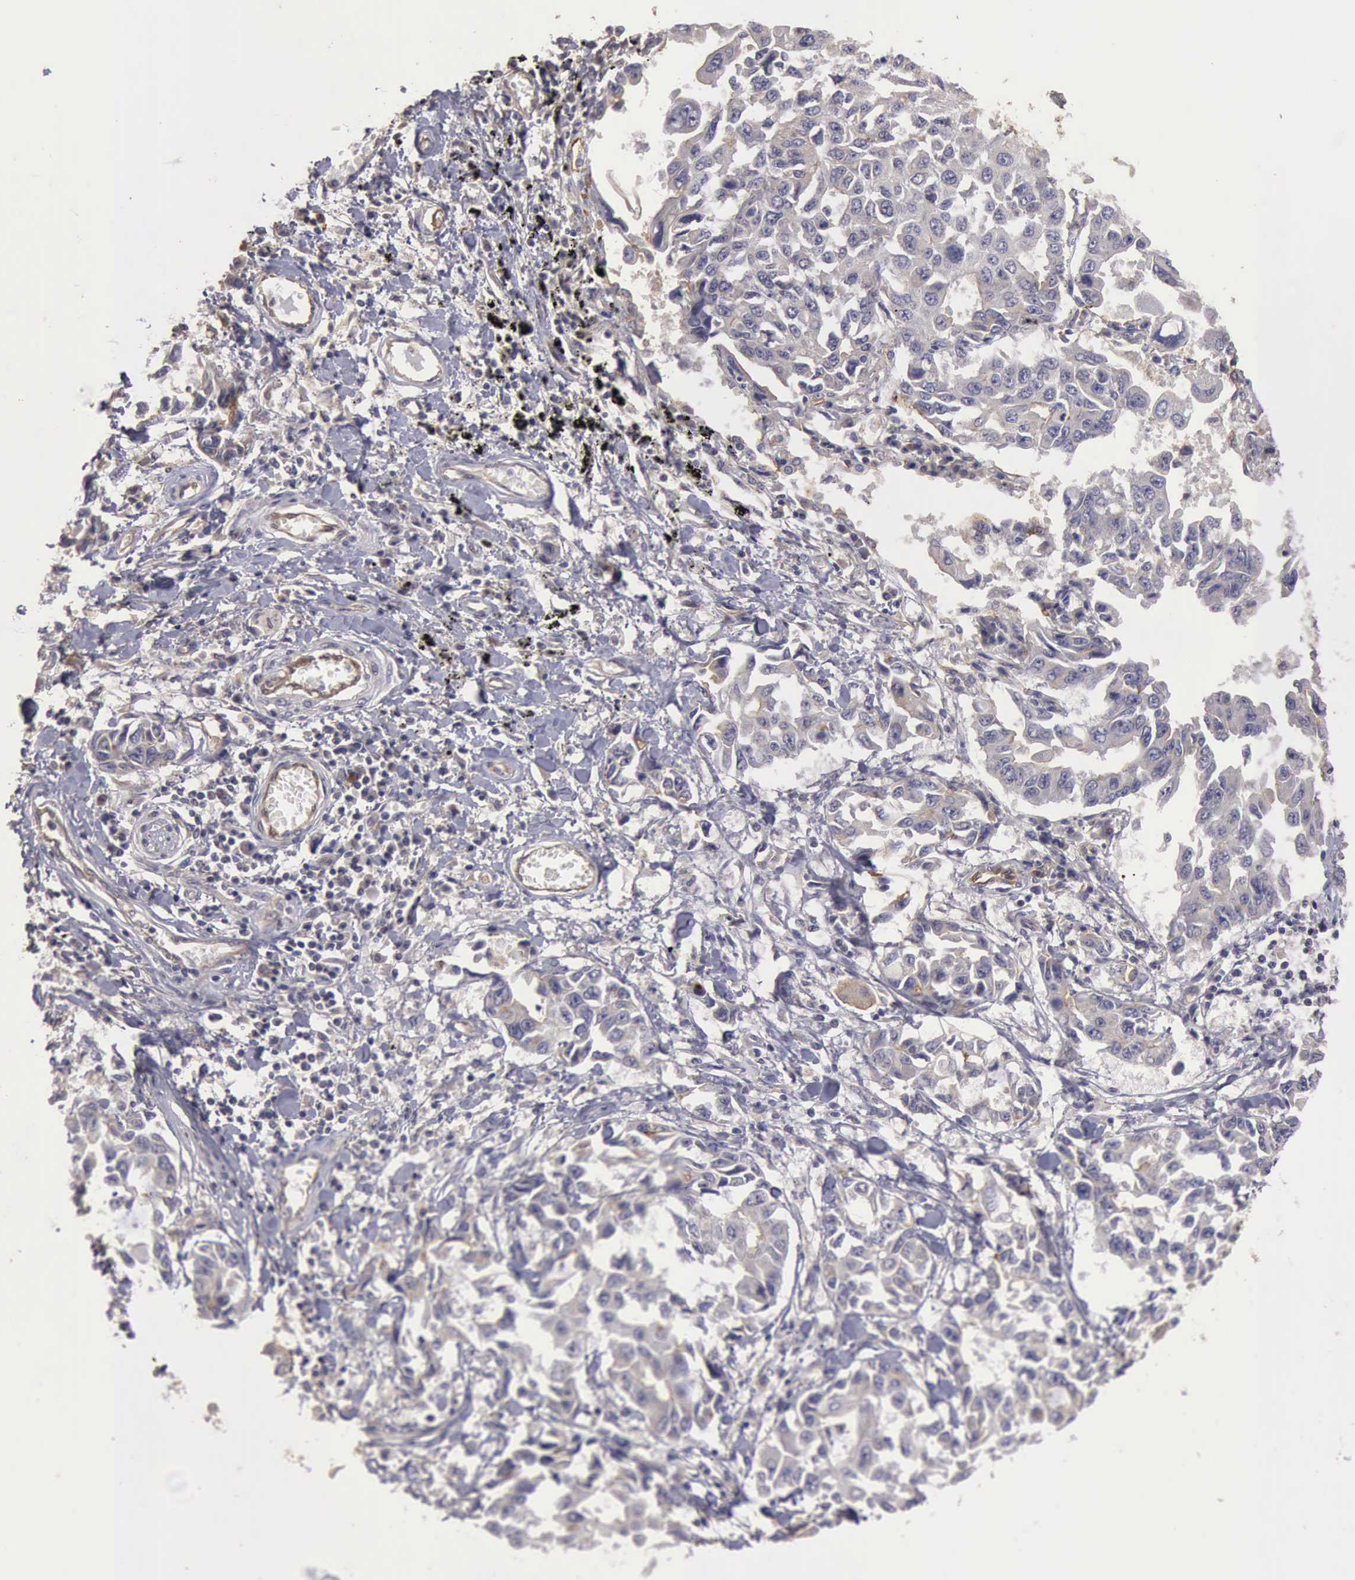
{"staining": {"intensity": "negative", "quantity": "none", "location": "none"}, "tissue": "lung cancer", "cell_type": "Tumor cells", "image_type": "cancer", "snomed": [{"axis": "morphology", "description": "Adenocarcinoma, NOS"}, {"axis": "topography", "description": "Lung"}], "caption": "Human lung cancer (adenocarcinoma) stained for a protein using IHC displays no staining in tumor cells.", "gene": "BMX", "patient": {"sex": "male", "age": 64}}